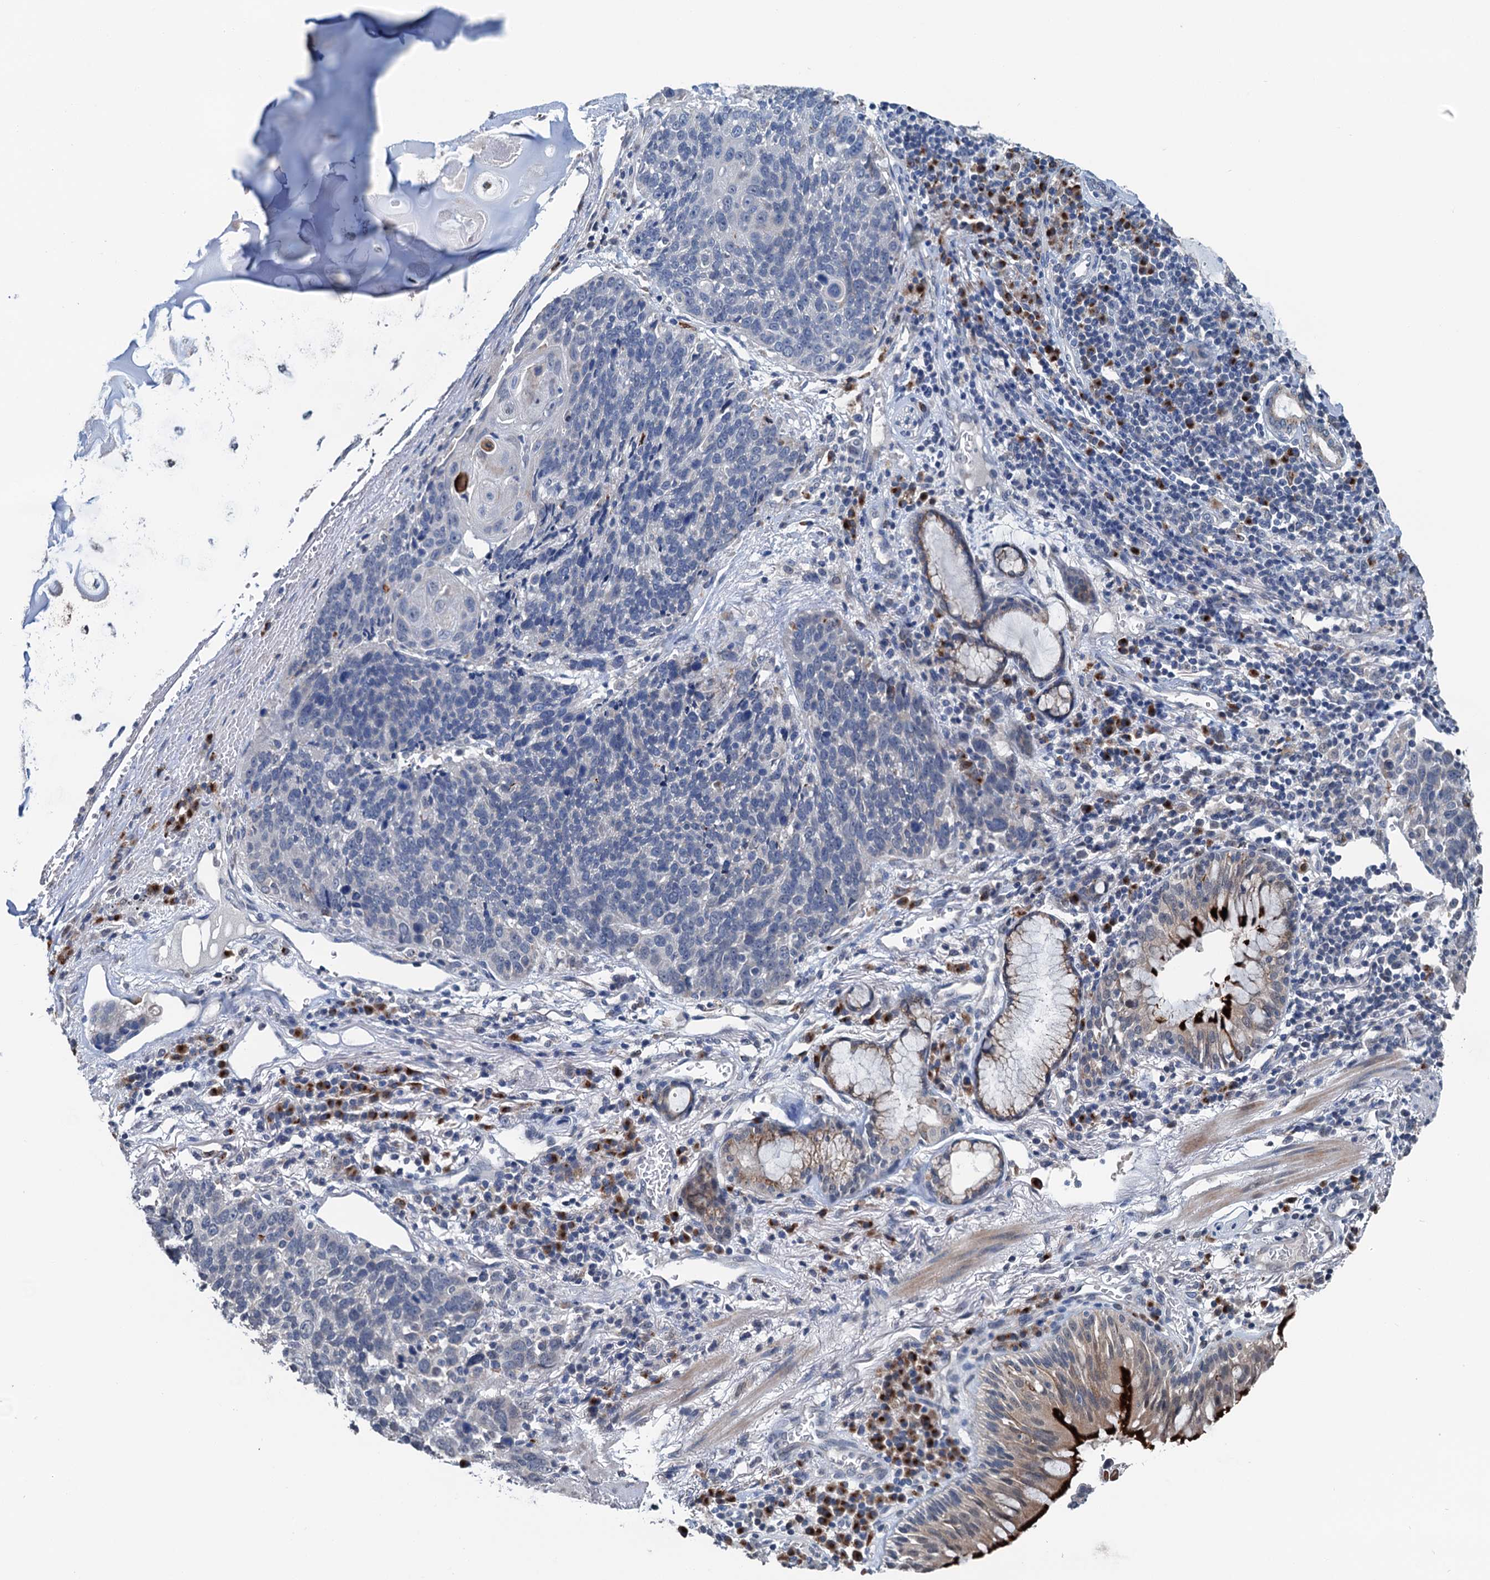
{"staining": {"intensity": "negative", "quantity": "none", "location": "none"}, "tissue": "lung cancer", "cell_type": "Tumor cells", "image_type": "cancer", "snomed": [{"axis": "morphology", "description": "Squamous cell carcinoma, NOS"}, {"axis": "topography", "description": "Lung"}], "caption": "Tumor cells are negative for protein expression in human lung squamous cell carcinoma. Nuclei are stained in blue.", "gene": "SHLD1", "patient": {"sex": "male", "age": 66}}